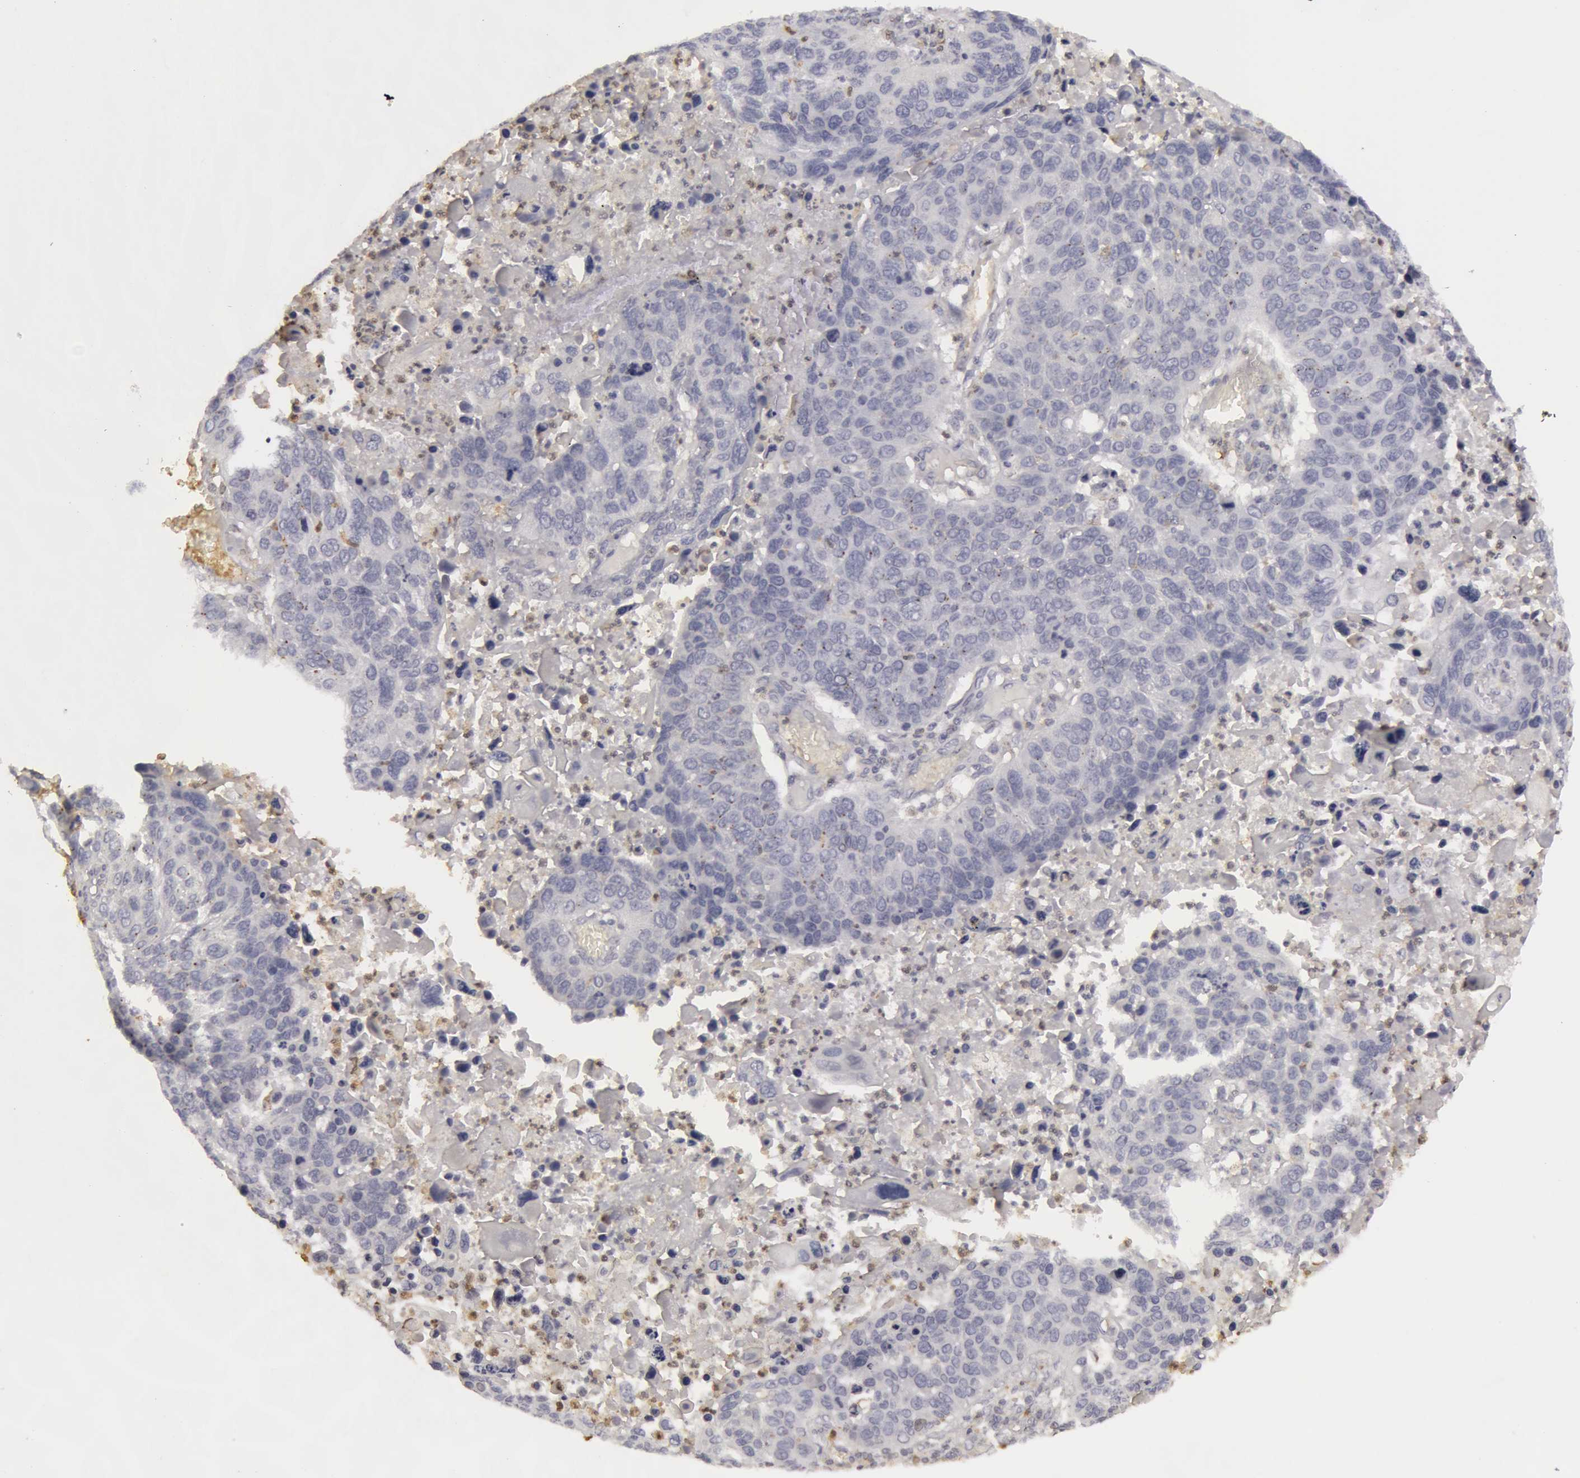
{"staining": {"intensity": "negative", "quantity": "none", "location": "none"}, "tissue": "lung cancer", "cell_type": "Tumor cells", "image_type": "cancer", "snomed": [{"axis": "morphology", "description": "Squamous cell carcinoma, NOS"}, {"axis": "topography", "description": "Lung"}], "caption": "Tumor cells are negative for brown protein staining in lung cancer (squamous cell carcinoma).", "gene": "CAT", "patient": {"sex": "male", "age": 68}}